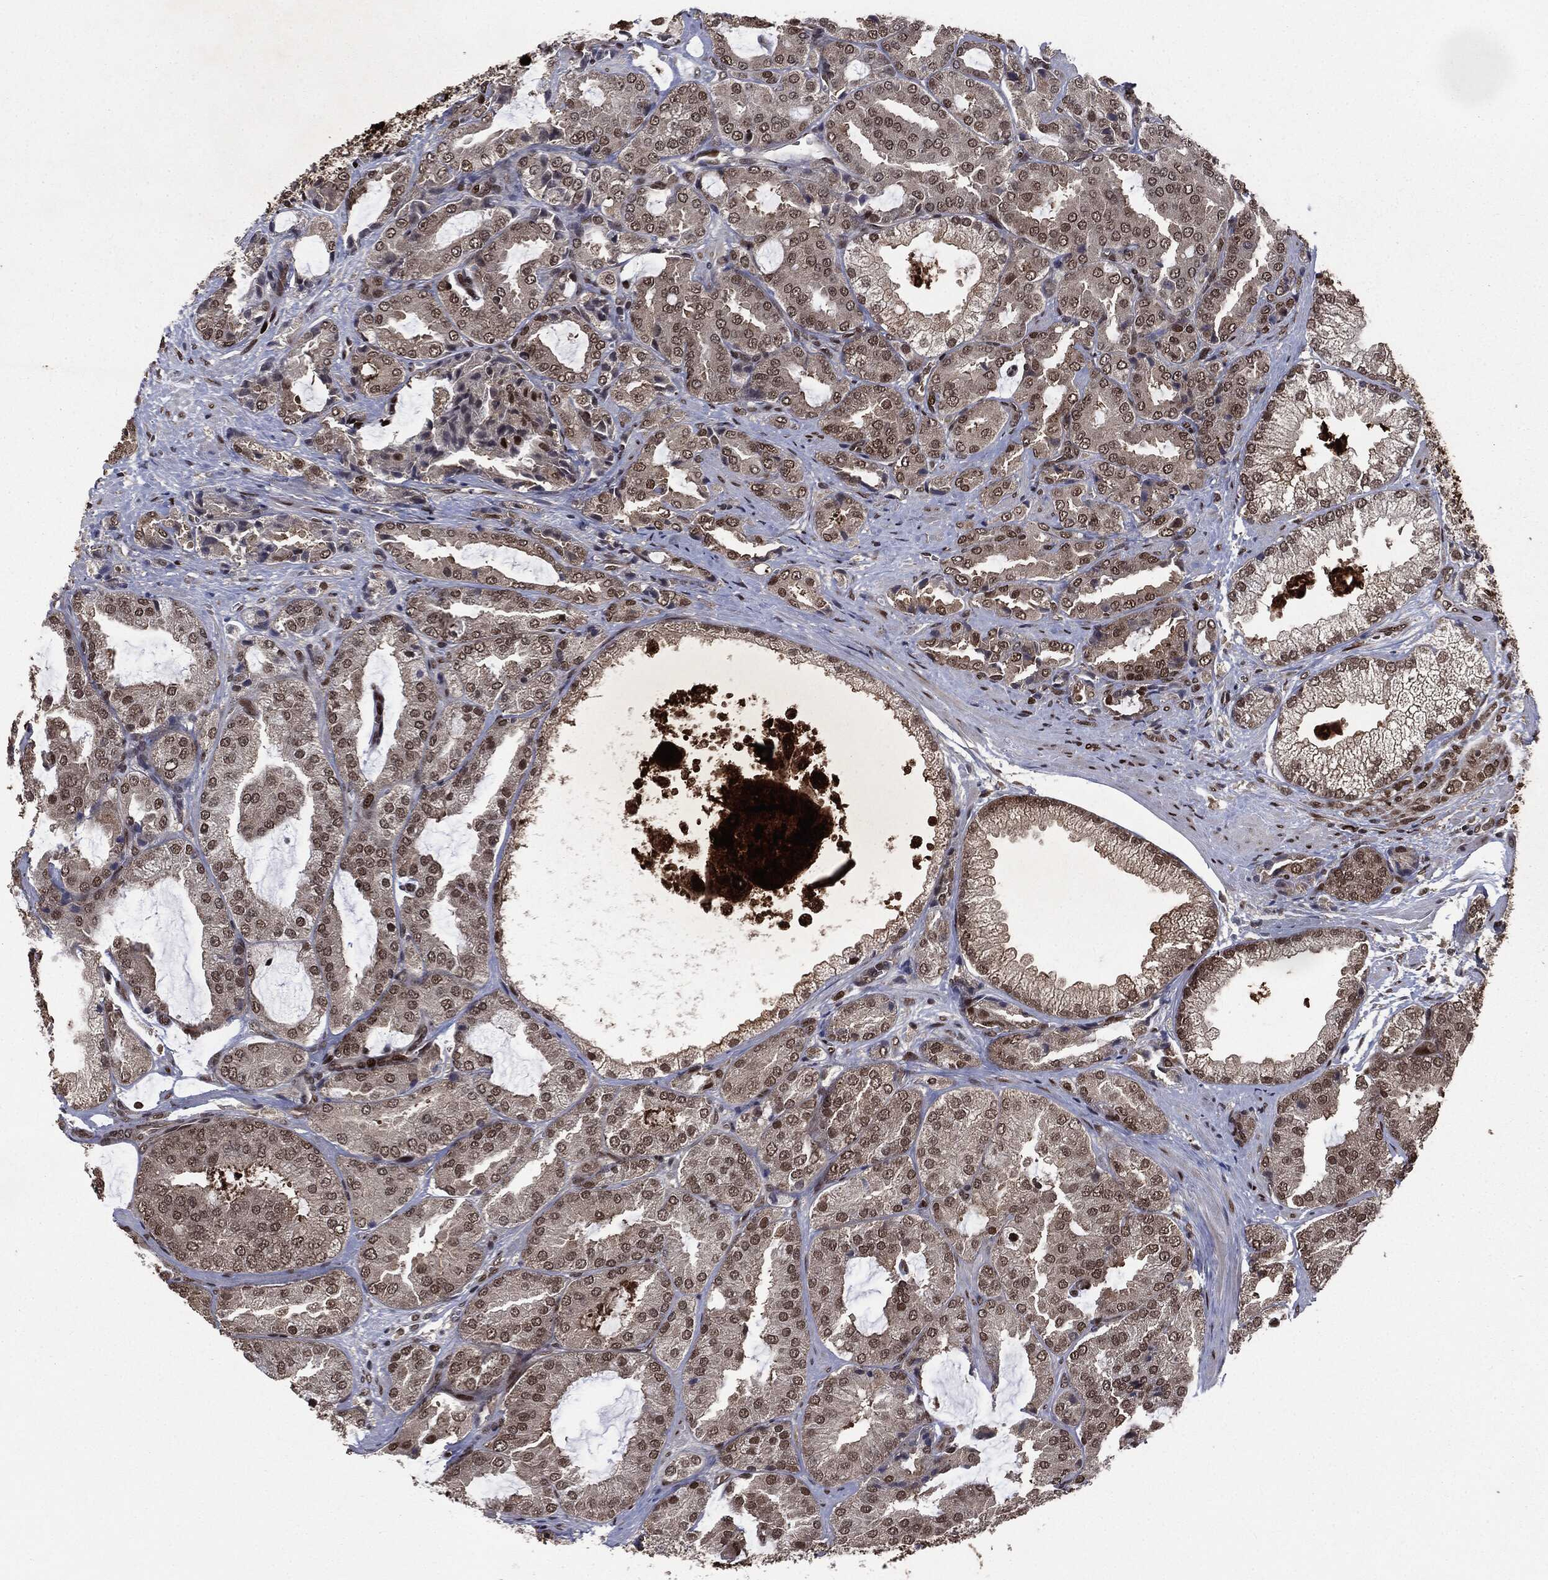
{"staining": {"intensity": "moderate", "quantity": ">75%", "location": "nuclear"}, "tissue": "prostate cancer", "cell_type": "Tumor cells", "image_type": "cancer", "snomed": [{"axis": "morphology", "description": "Adenocarcinoma, High grade"}, {"axis": "topography", "description": "Prostate"}], "caption": "Human adenocarcinoma (high-grade) (prostate) stained with a protein marker shows moderate staining in tumor cells.", "gene": "DVL2", "patient": {"sex": "male", "age": 68}}